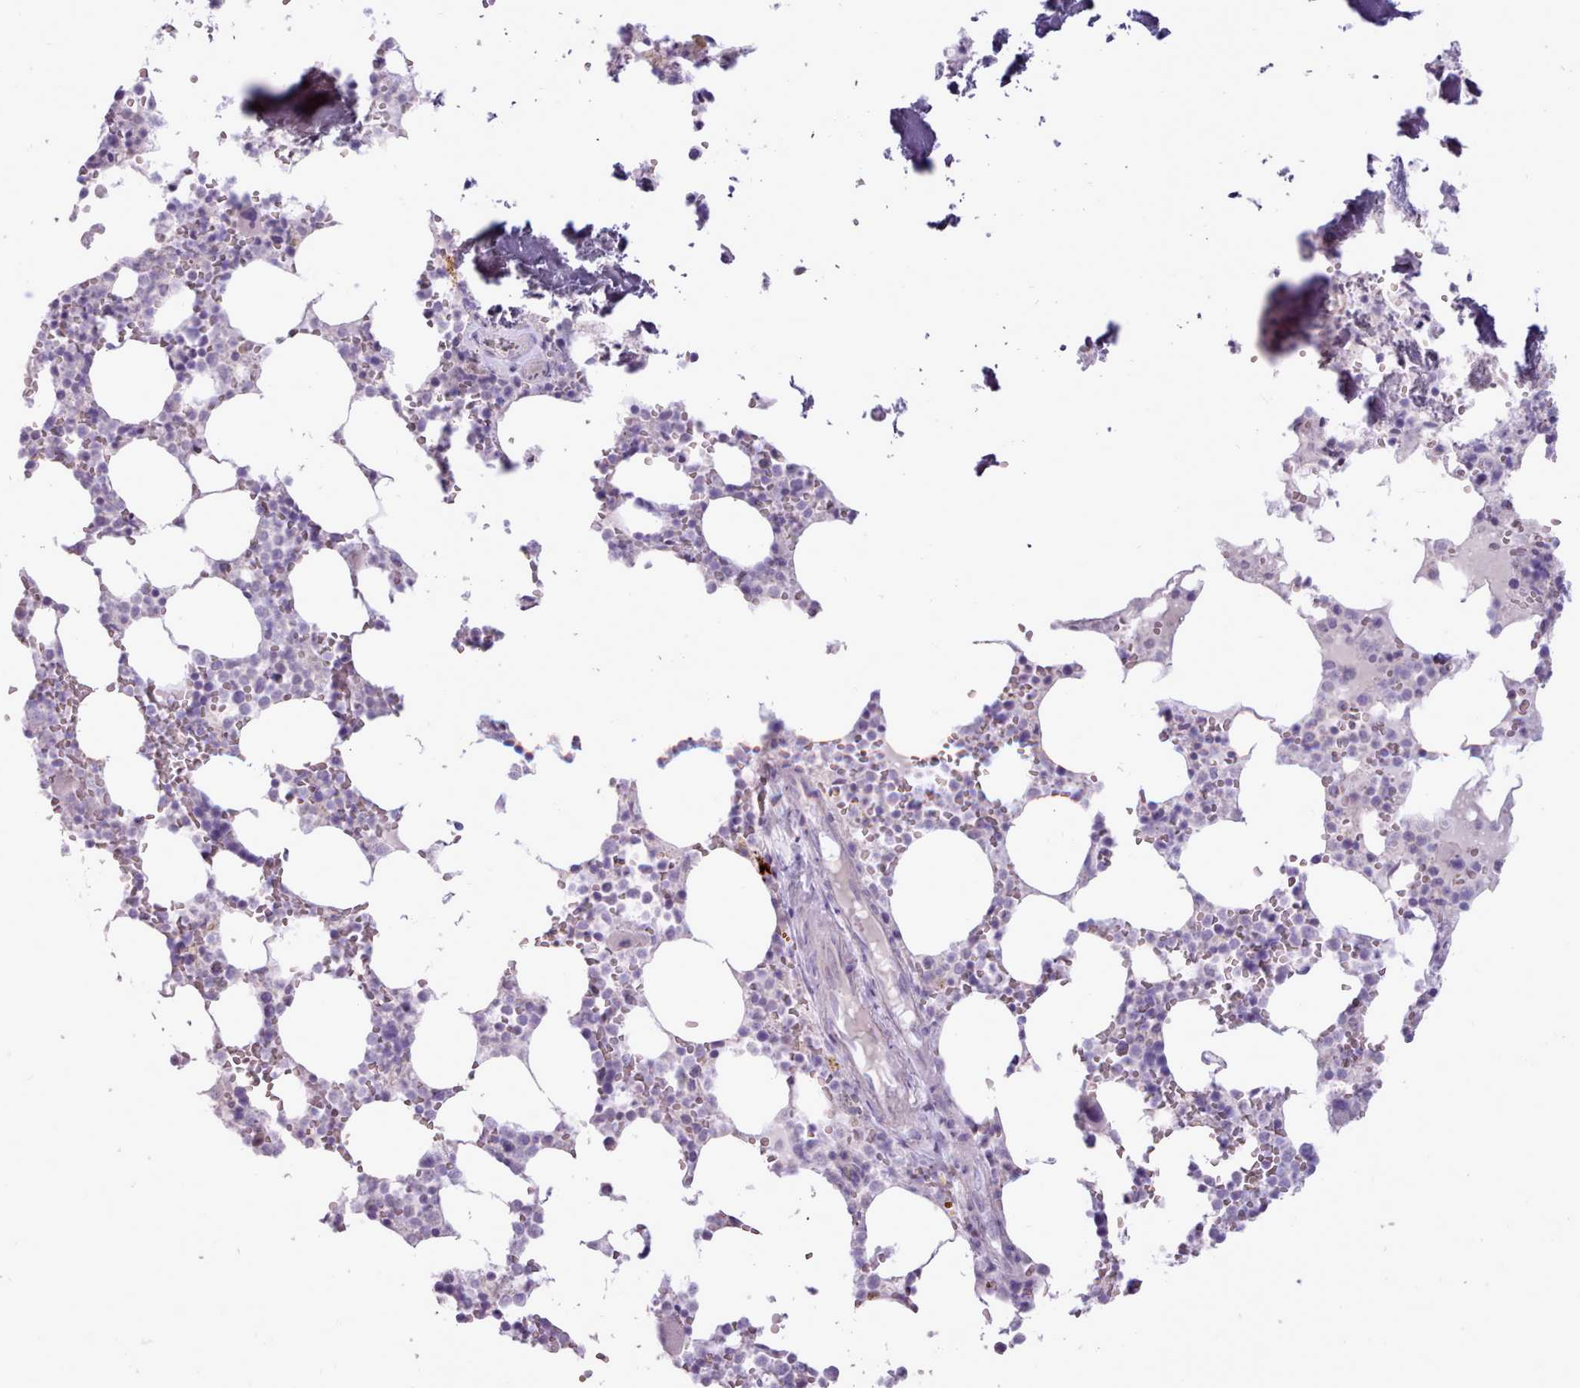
{"staining": {"intensity": "negative", "quantity": "none", "location": "none"}, "tissue": "bone marrow", "cell_type": "Hematopoietic cells", "image_type": "normal", "snomed": [{"axis": "morphology", "description": "Normal tissue, NOS"}, {"axis": "topography", "description": "Bone marrow"}], "caption": "The immunohistochemistry (IHC) image has no significant positivity in hematopoietic cells of bone marrow. (DAB (3,3'-diaminobenzidine) IHC visualized using brightfield microscopy, high magnification).", "gene": "BDKRB2", "patient": {"sex": "male", "age": 64}}